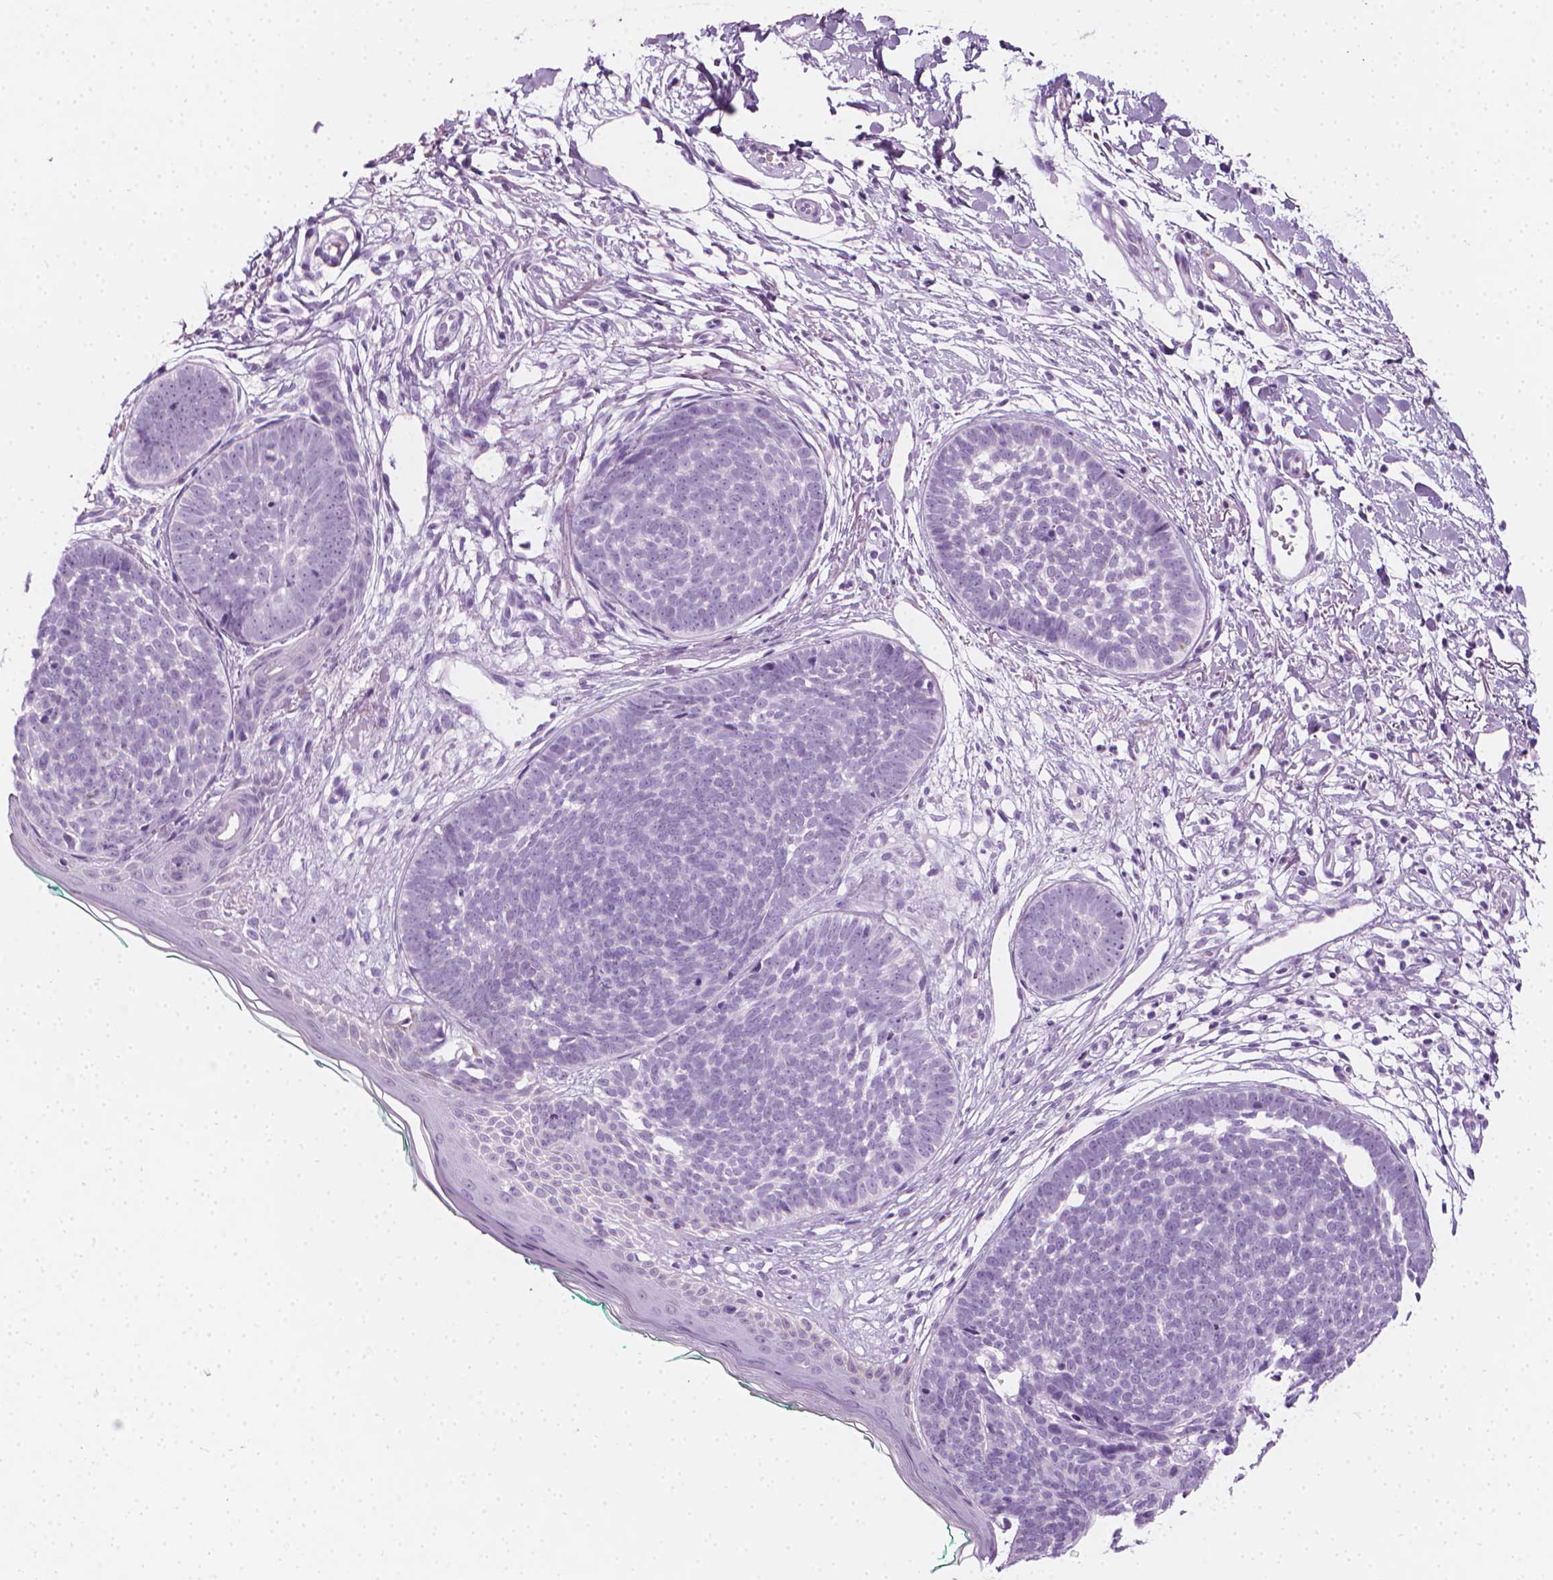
{"staining": {"intensity": "negative", "quantity": "none", "location": "none"}, "tissue": "skin cancer", "cell_type": "Tumor cells", "image_type": "cancer", "snomed": [{"axis": "morphology", "description": "Basal cell carcinoma"}, {"axis": "topography", "description": "Skin"}, {"axis": "topography", "description": "Skin of neck"}, {"axis": "topography", "description": "Skin of shoulder"}, {"axis": "topography", "description": "Skin of back"}], "caption": "Tumor cells show no significant staining in skin cancer (basal cell carcinoma).", "gene": "SCG3", "patient": {"sex": "male", "age": 80}}